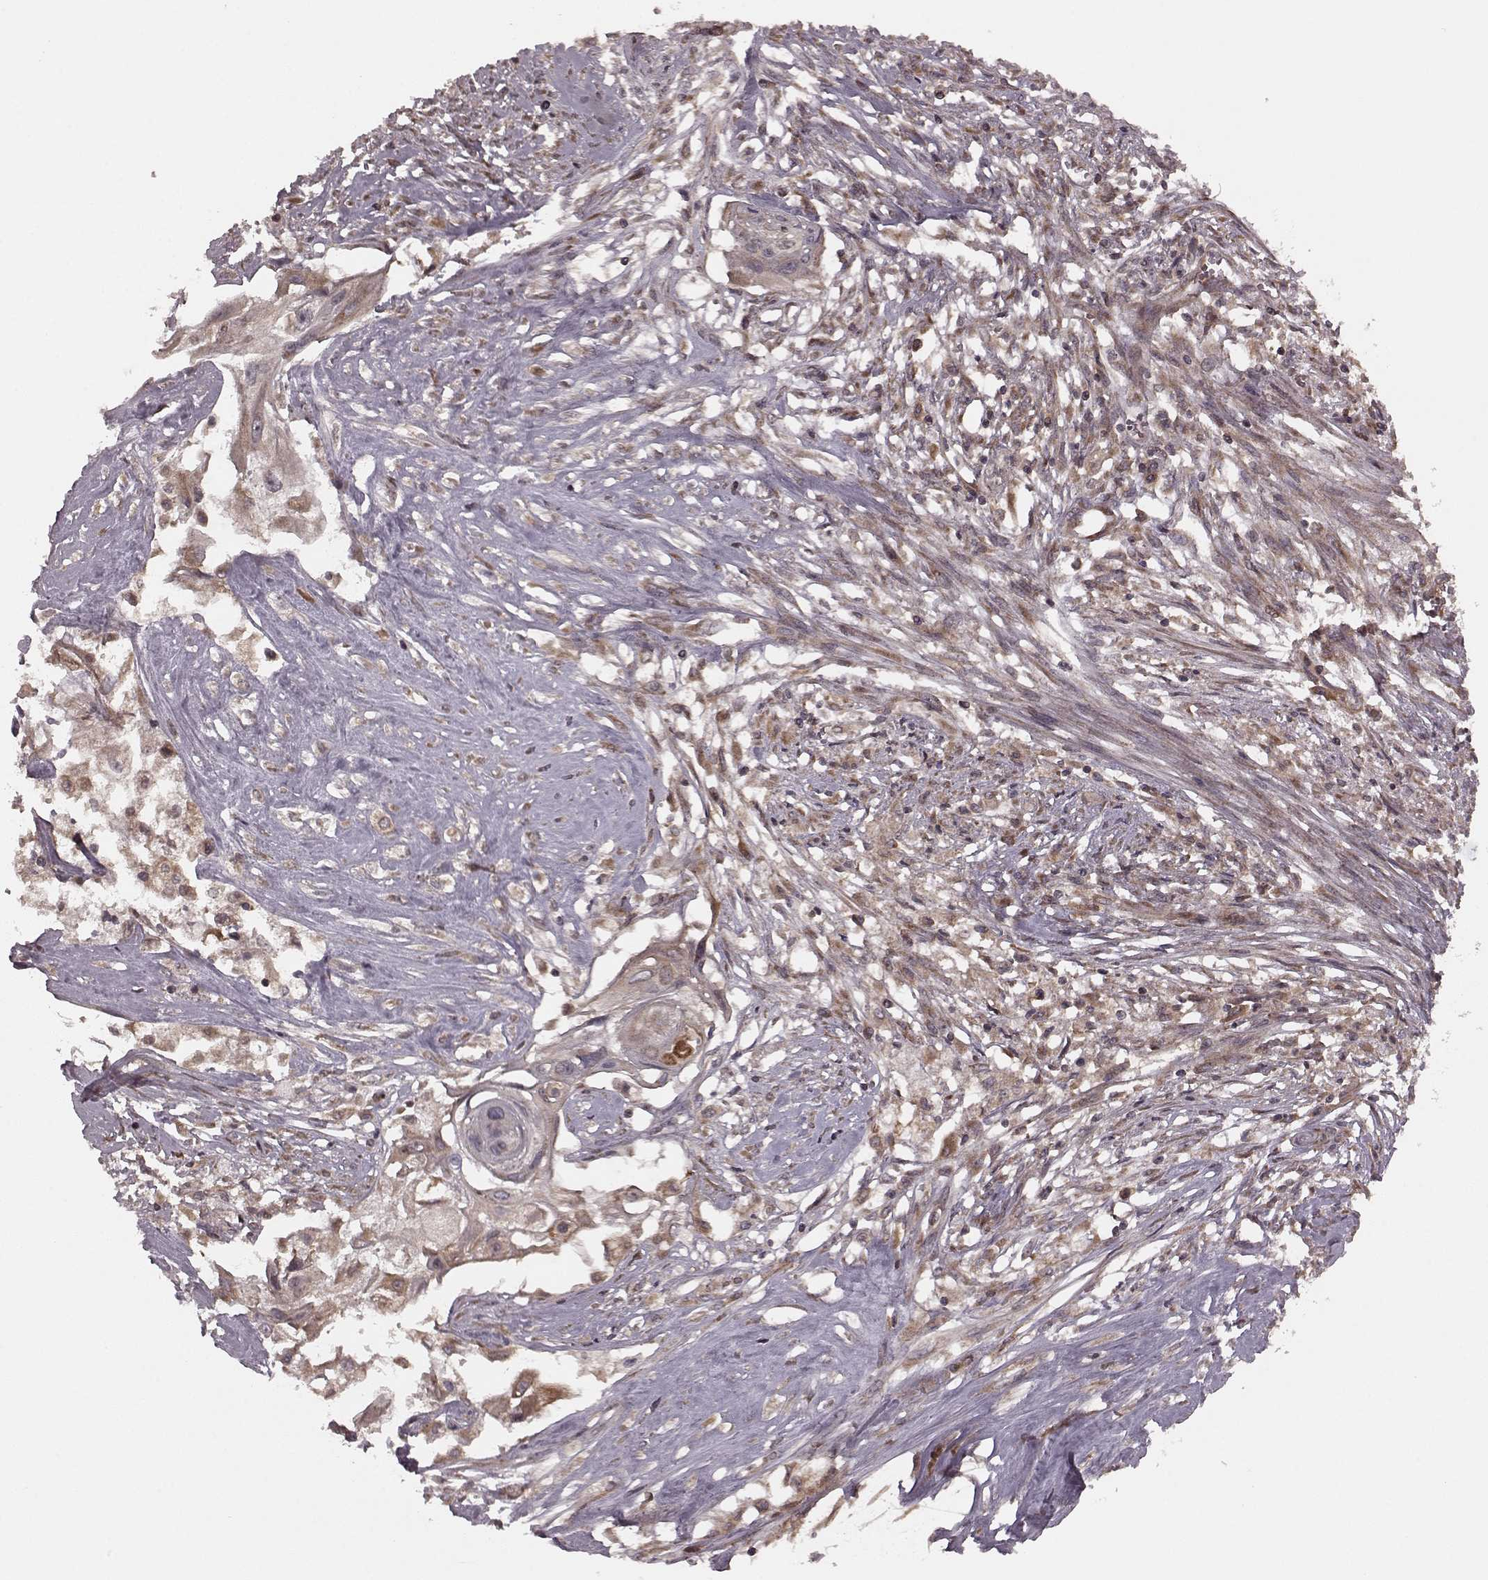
{"staining": {"intensity": "moderate", "quantity": ">75%", "location": "cytoplasmic/membranous"}, "tissue": "cervical cancer", "cell_type": "Tumor cells", "image_type": "cancer", "snomed": [{"axis": "morphology", "description": "Squamous cell carcinoma, NOS"}, {"axis": "topography", "description": "Cervix"}], "caption": "A brown stain shows moderate cytoplasmic/membranous positivity of a protein in cervical squamous cell carcinoma tumor cells. The staining was performed using DAB (3,3'-diaminobenzidine), with brown indicating positive protein expression. Nuclei are stained blue with hematoxylin.", "gene": "AGPAT1", "patient": {"sex": "female", "age": 49}}